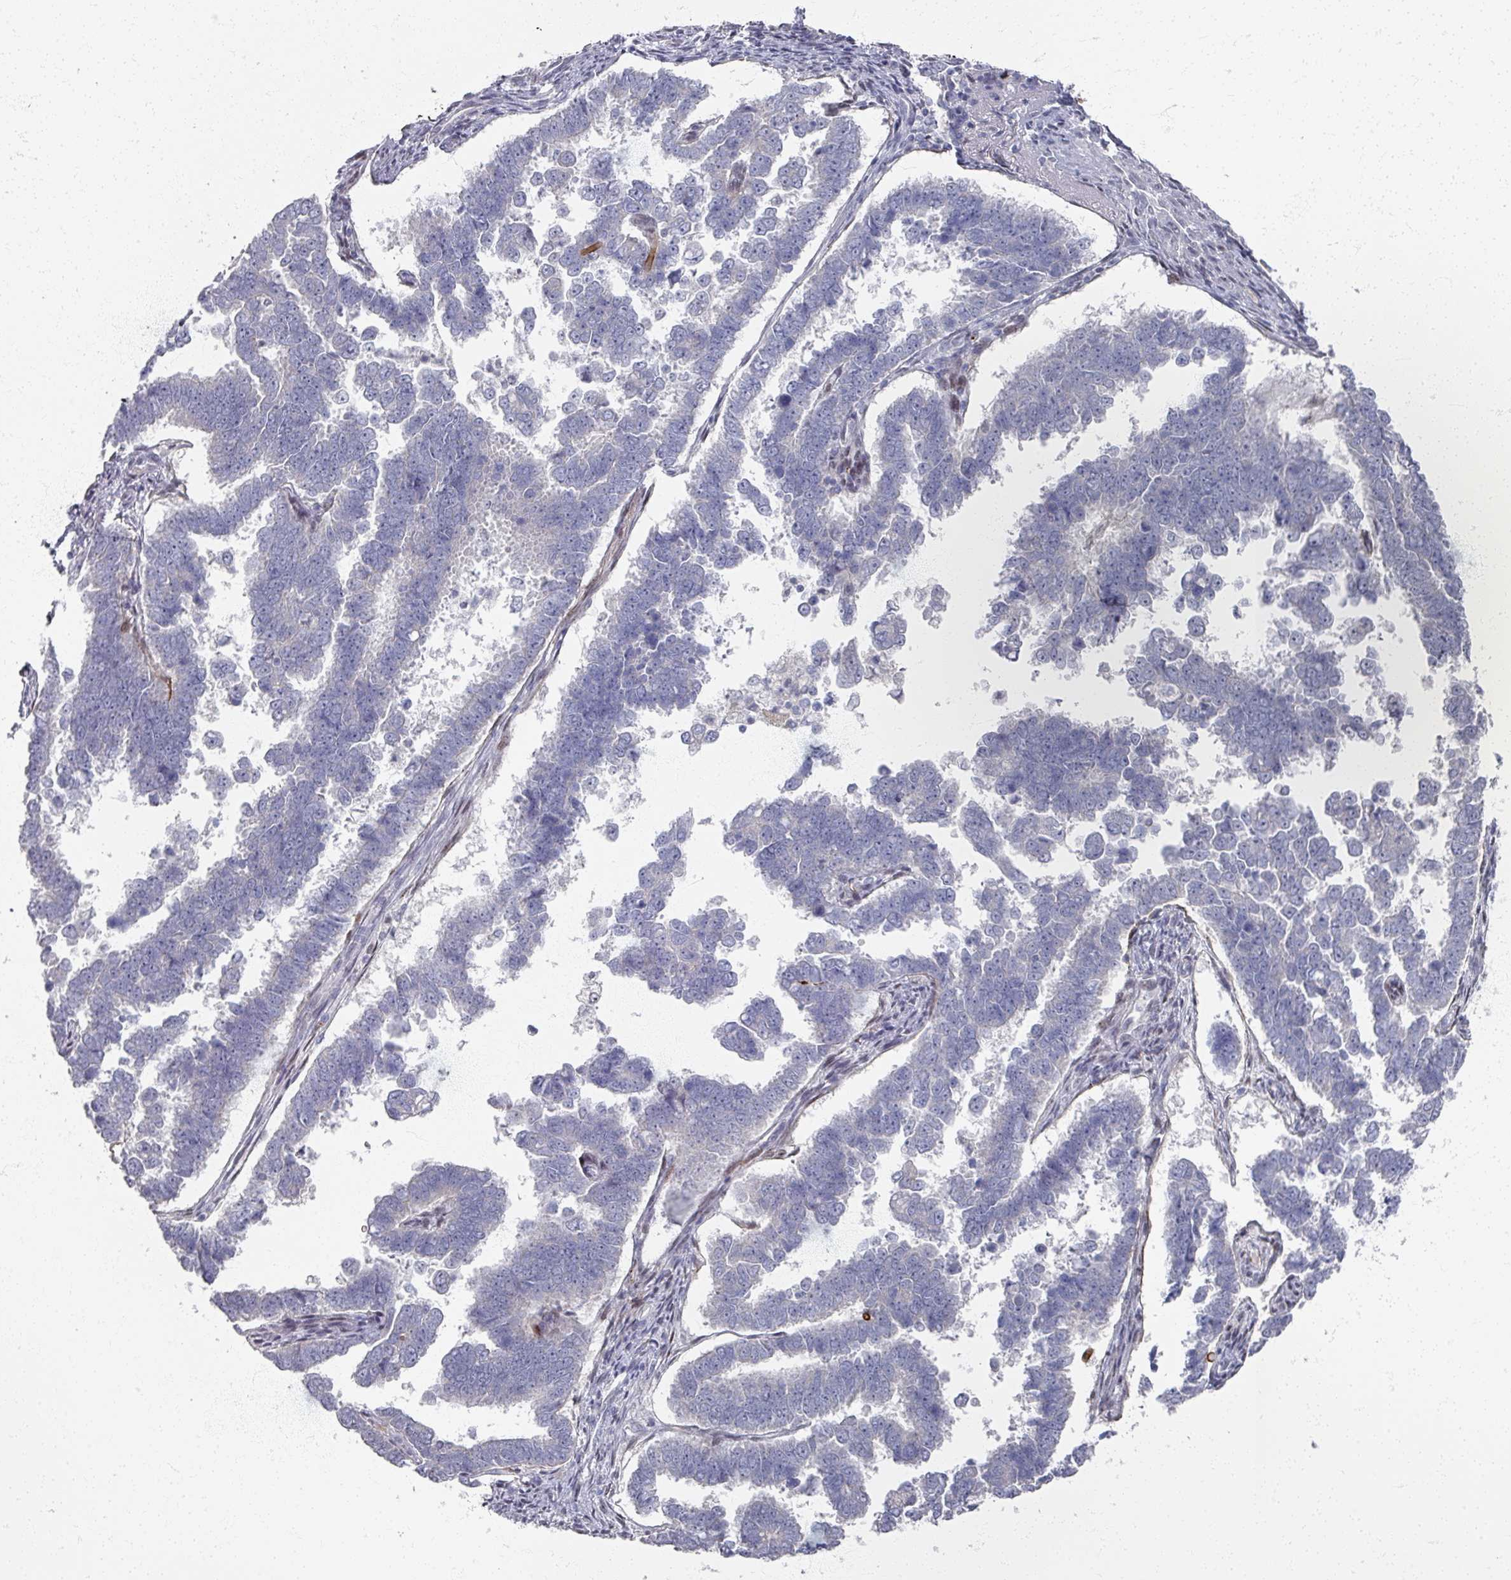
{"staining": {"intensity": "negative", "quantity": "none", "location": "none"}, "tissue": "endometrial cancer", "cell_type": "Tumor cells", "image_type": "cancer", "snomed": [{"axis": "morphology", "description": "Adenocarcinoma, NOS"}, {"axis": "topography", "description": "Endometrium"}], "caption": "There is no significant expression in tumor cells of endometrial adenocarcinoma.", "gene": "TTYH3", "patient": {"sex": "female", "age": 75}}